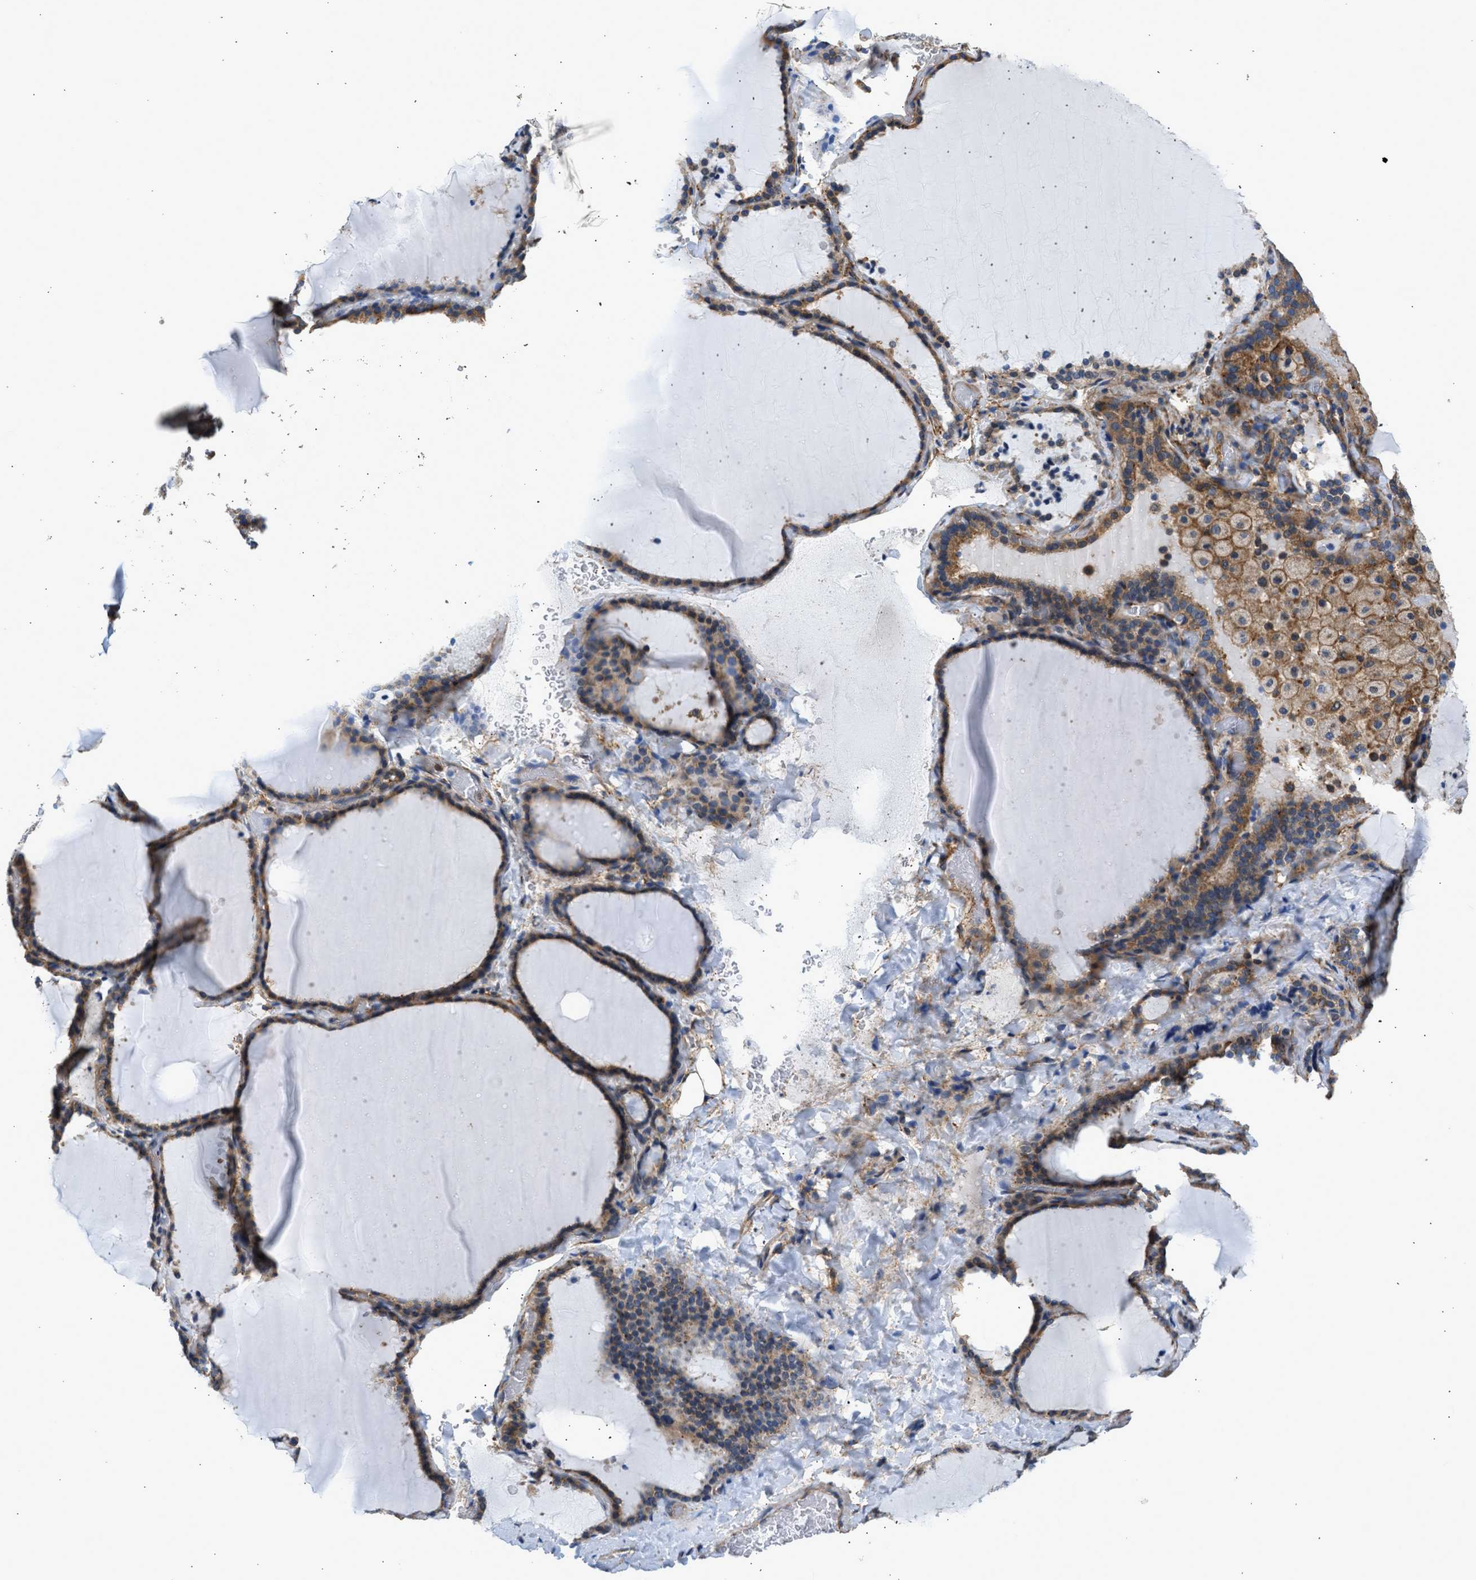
{"staining": {"intensity": "moderate", "quantity": ">75%", "location": "cytoplasmic/membranous"}, "tissue": "thyroid gland", "cell_type": "Glandular cells", "image_type": "normal", "snomed": [{"axis": "morphology", "description": "Normal tissue, NOS"}, {"axis": "topography", "description": "Thyroid gland"}], "caption": "Immunohistochemistry (IHC) of normal human thyroid gland shows medium levels of moderate cytoplasmic/membranous staining in about >75% of glandular cells.", "gene": "SEPTIN2", "patient": {"sex": "female", "age": 28}}